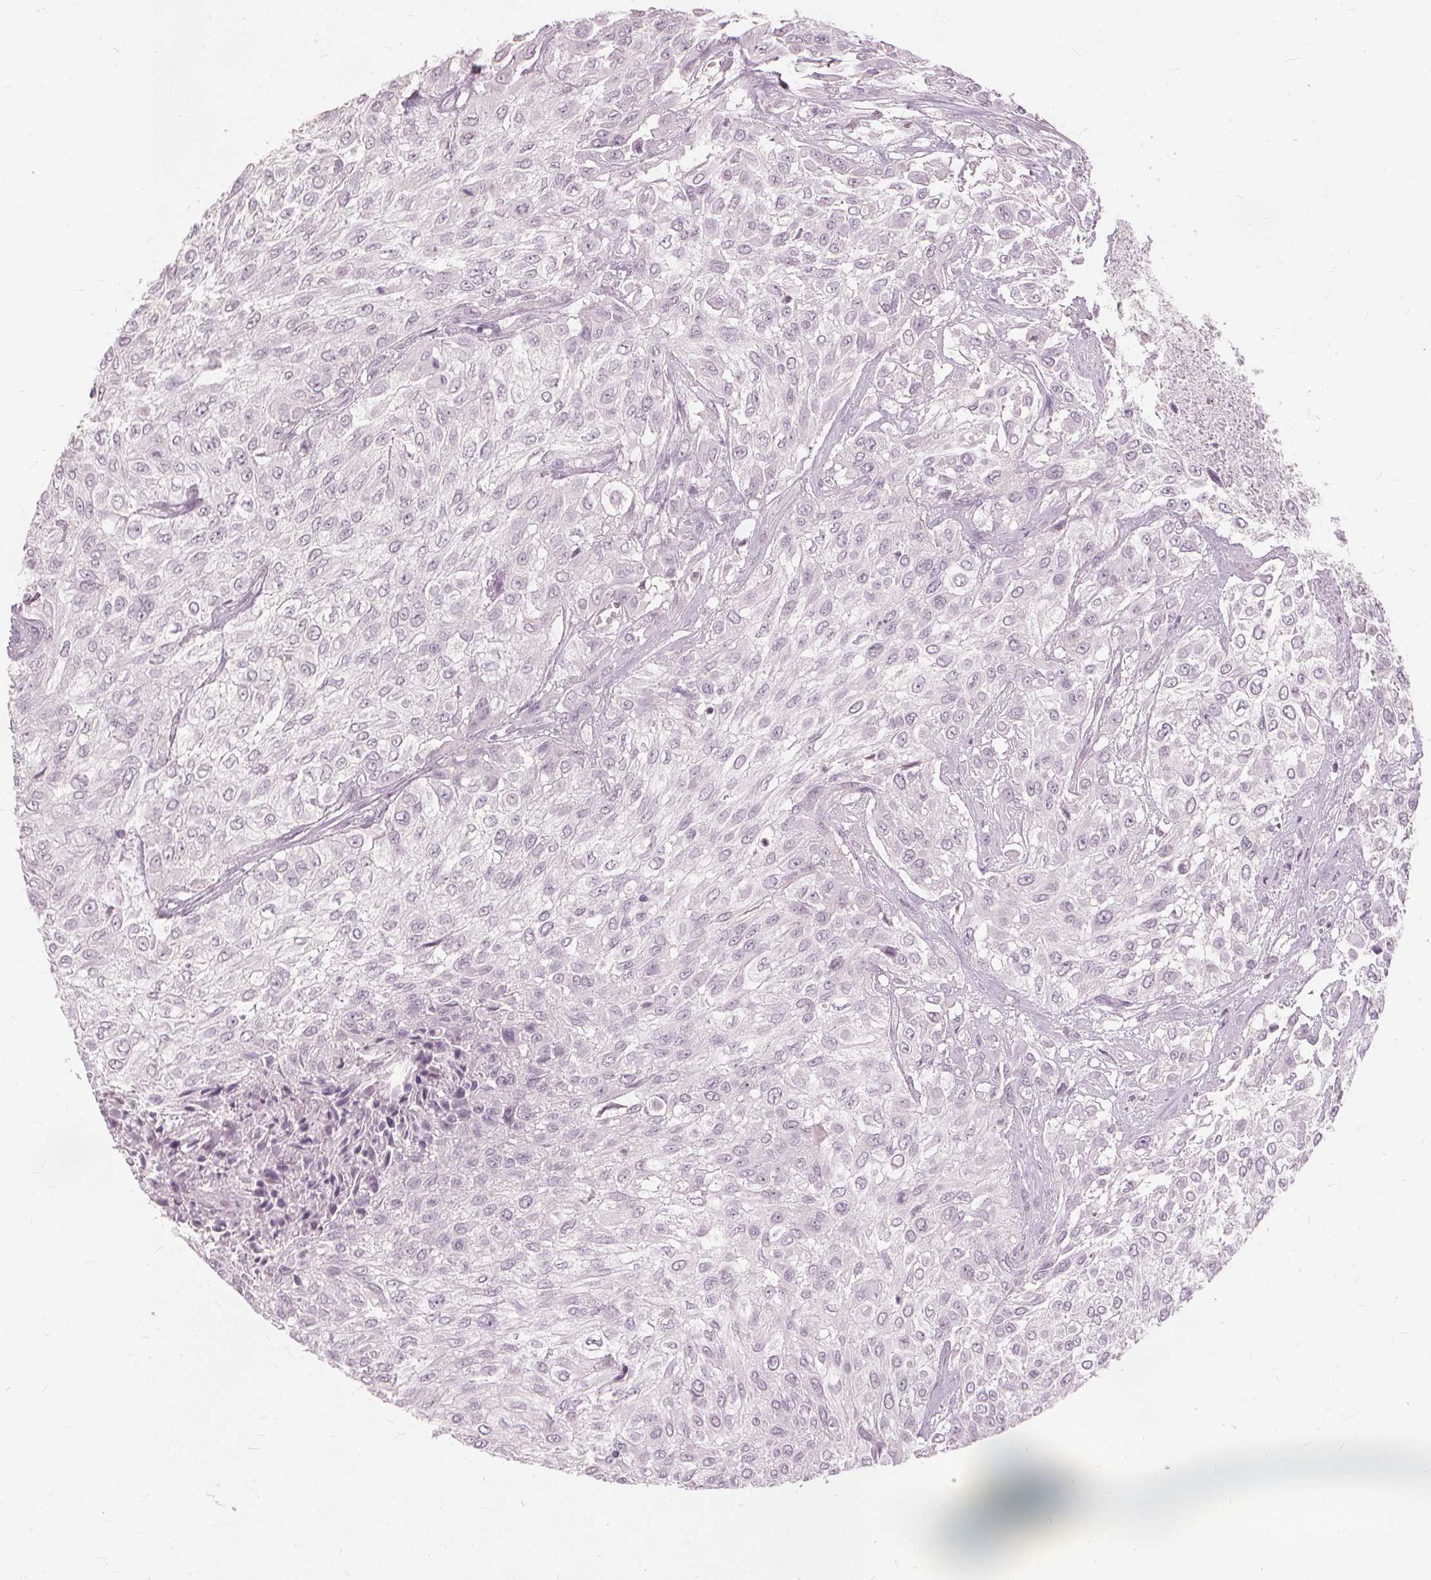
{"staining": {"intensity": "negative", "quantity": "none", "location": "none"}, "tissue": "urothelial cancer", "cell_type": "Tumor cells", "image_type": "cancer", "snomed": [{"axis": "morphology", "description": "Urothelial carcinoma, High grade"}, {"axis": "topography", "description": "Urinary bladder"}], "caption": "A high-resolution image shows immunohistochemistry staining of high-grade urothelial carcinoma, which displays no significant positivity in tumor cells.", "gene": "SFTPD", "patient": {"sex": "male", "age": 57}}